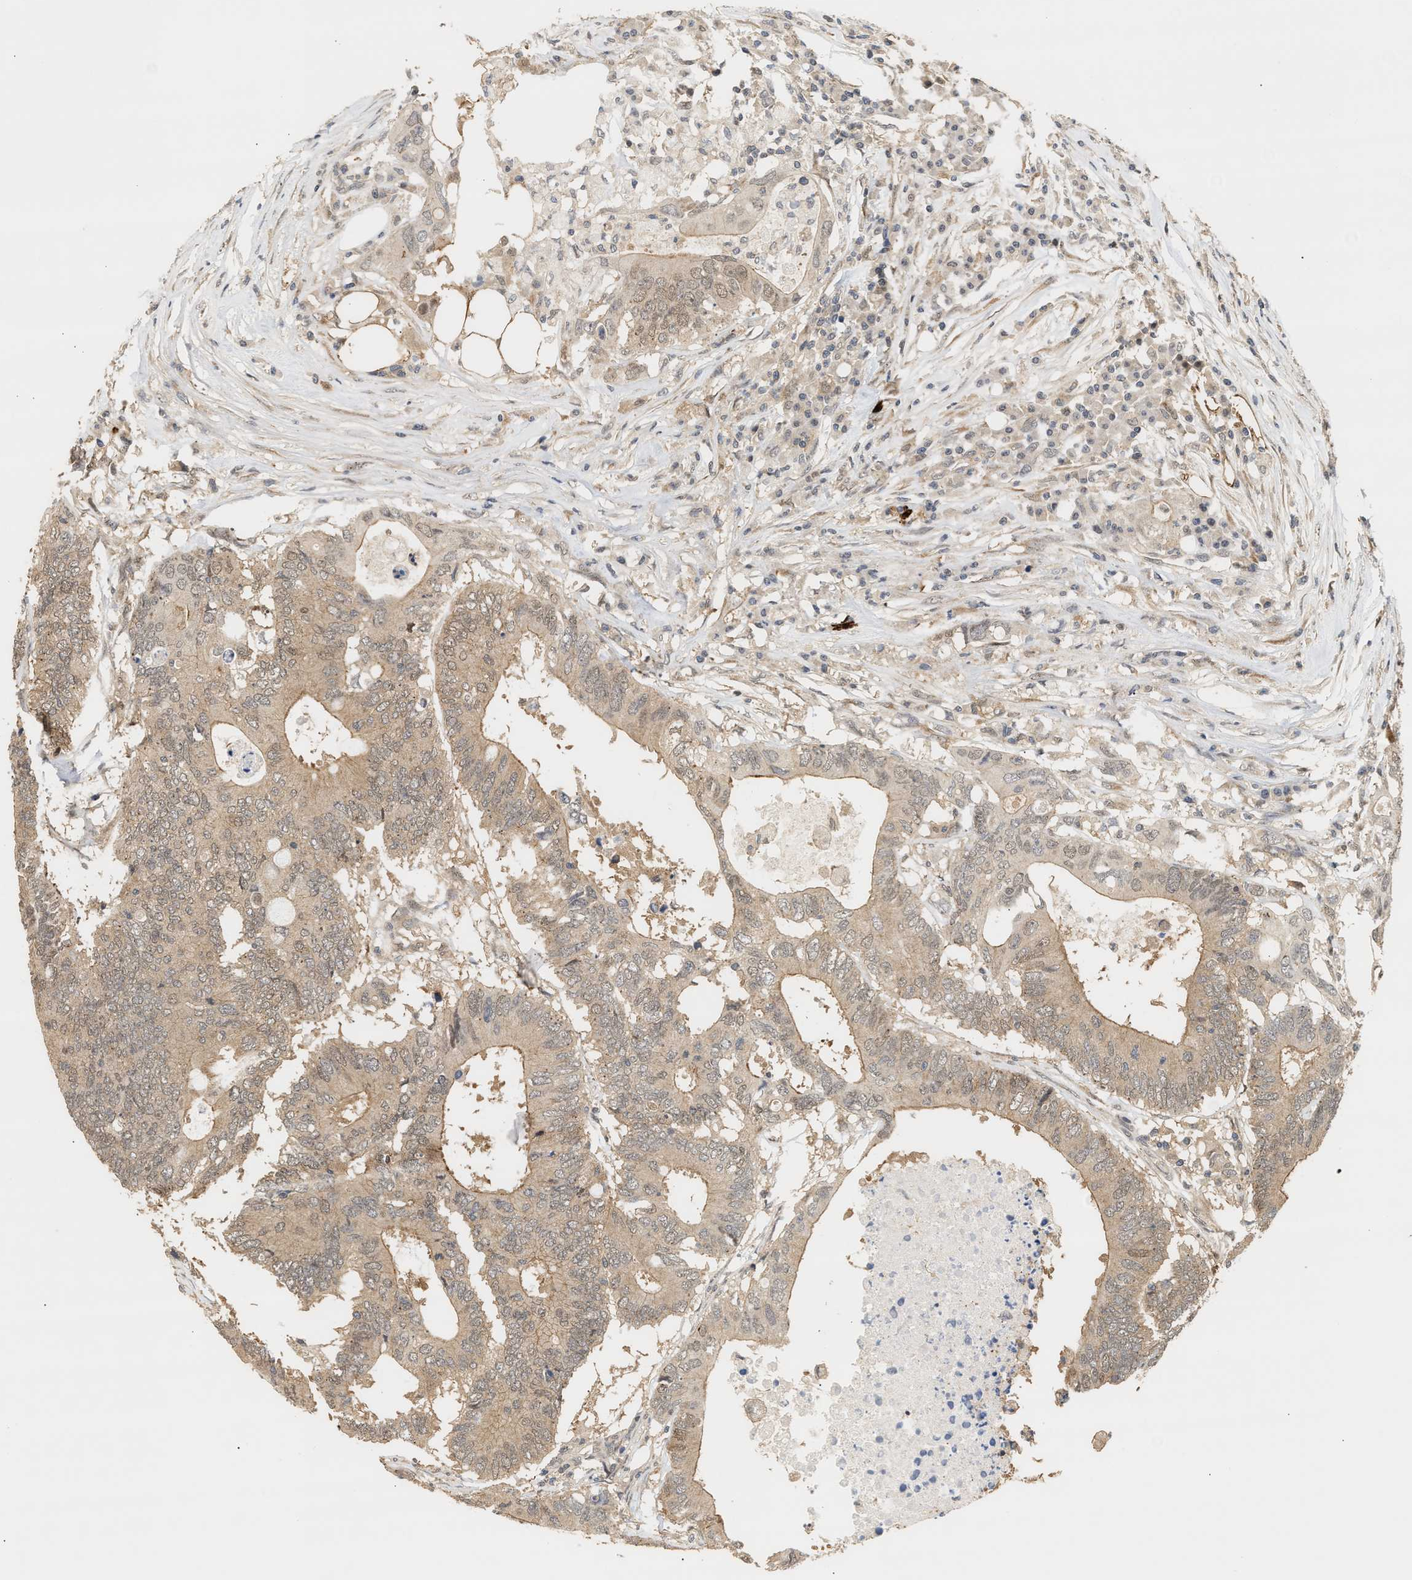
{"staining": {"intensity": "weak", "quantity": ">75%", "location": "cytoplasmic/membranous,nuclear"}, "tissue": "colorectal cancer", "cell_type": "Tumor cells", "image_type": "cancer", "snomed": [{"axis": "morphology", "description": "Adenocarcinoma, NOS"}, {"axis": "topography", "description": "Colon"}], "caption": "Protein staining of colorectal adenocarcinoma tissue reveals weak cytoplasmic/membranous and nuclear expression in about >75% of tumor cells.", "gene": "ABHD5", "patient": {"sex": "male", "age": 71}}